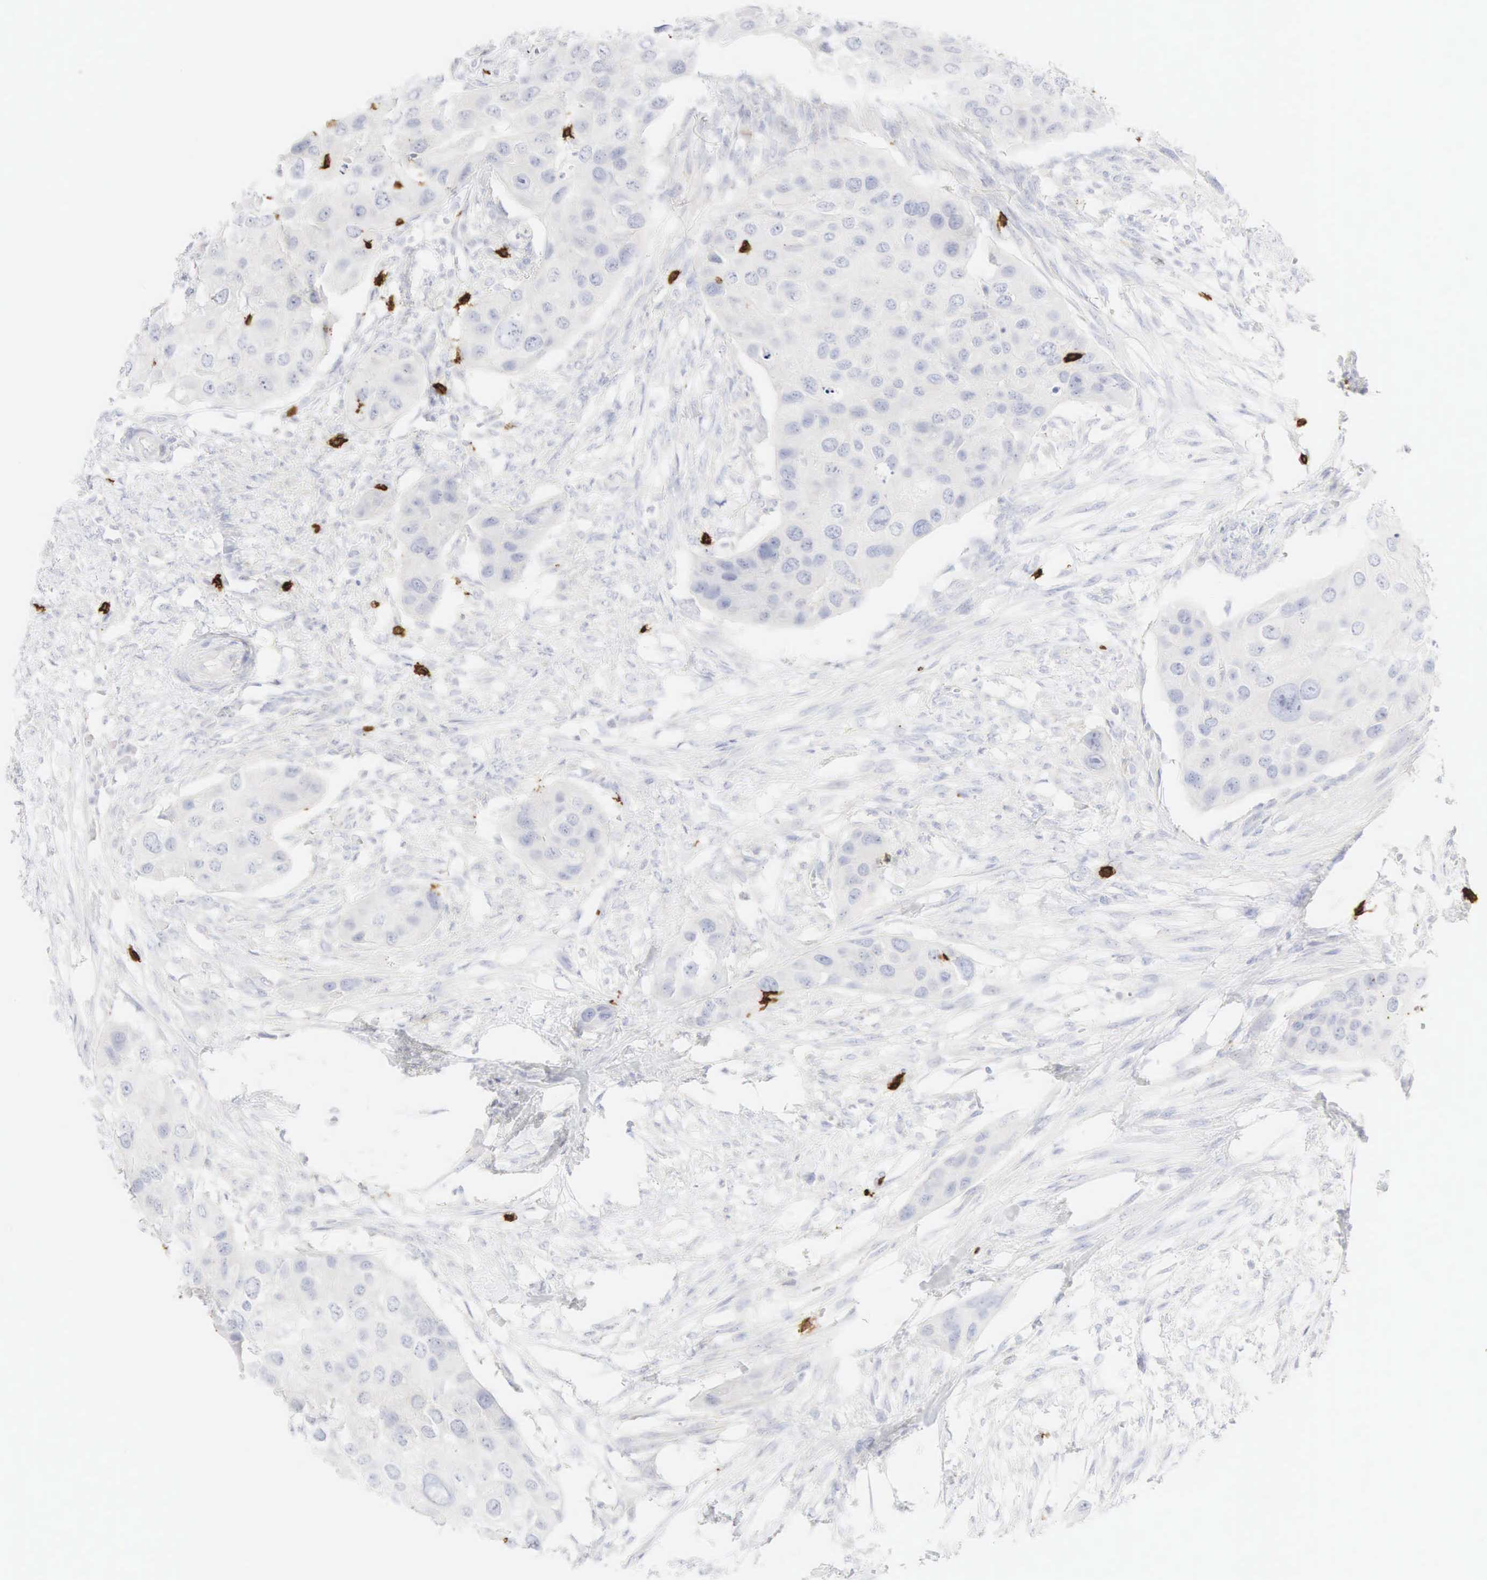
{"staining": {"intensity": "negative", "quantity": "none", "location": "none"}, "tissue": "urothelial cancer", "cell_type": "Tumor cells", "image_type": "cancer", "snomed": [{"axis": "morphology", "description": "Urothelial carcinoma, High grade"}, {"axis": "topography", "description": "Urinary bladder"}], "caption": "Urothelial cancer was stained to show a protein in brown. There is no significant expression in tumor cells. (Stains: DAB immunohistochemistry (IHC) with hematoxylin counter stain, Microscopy: brightfield microscopy at high magnification).", "gene": "CD8A", "patient": {"sex": "male", "age": 55}}